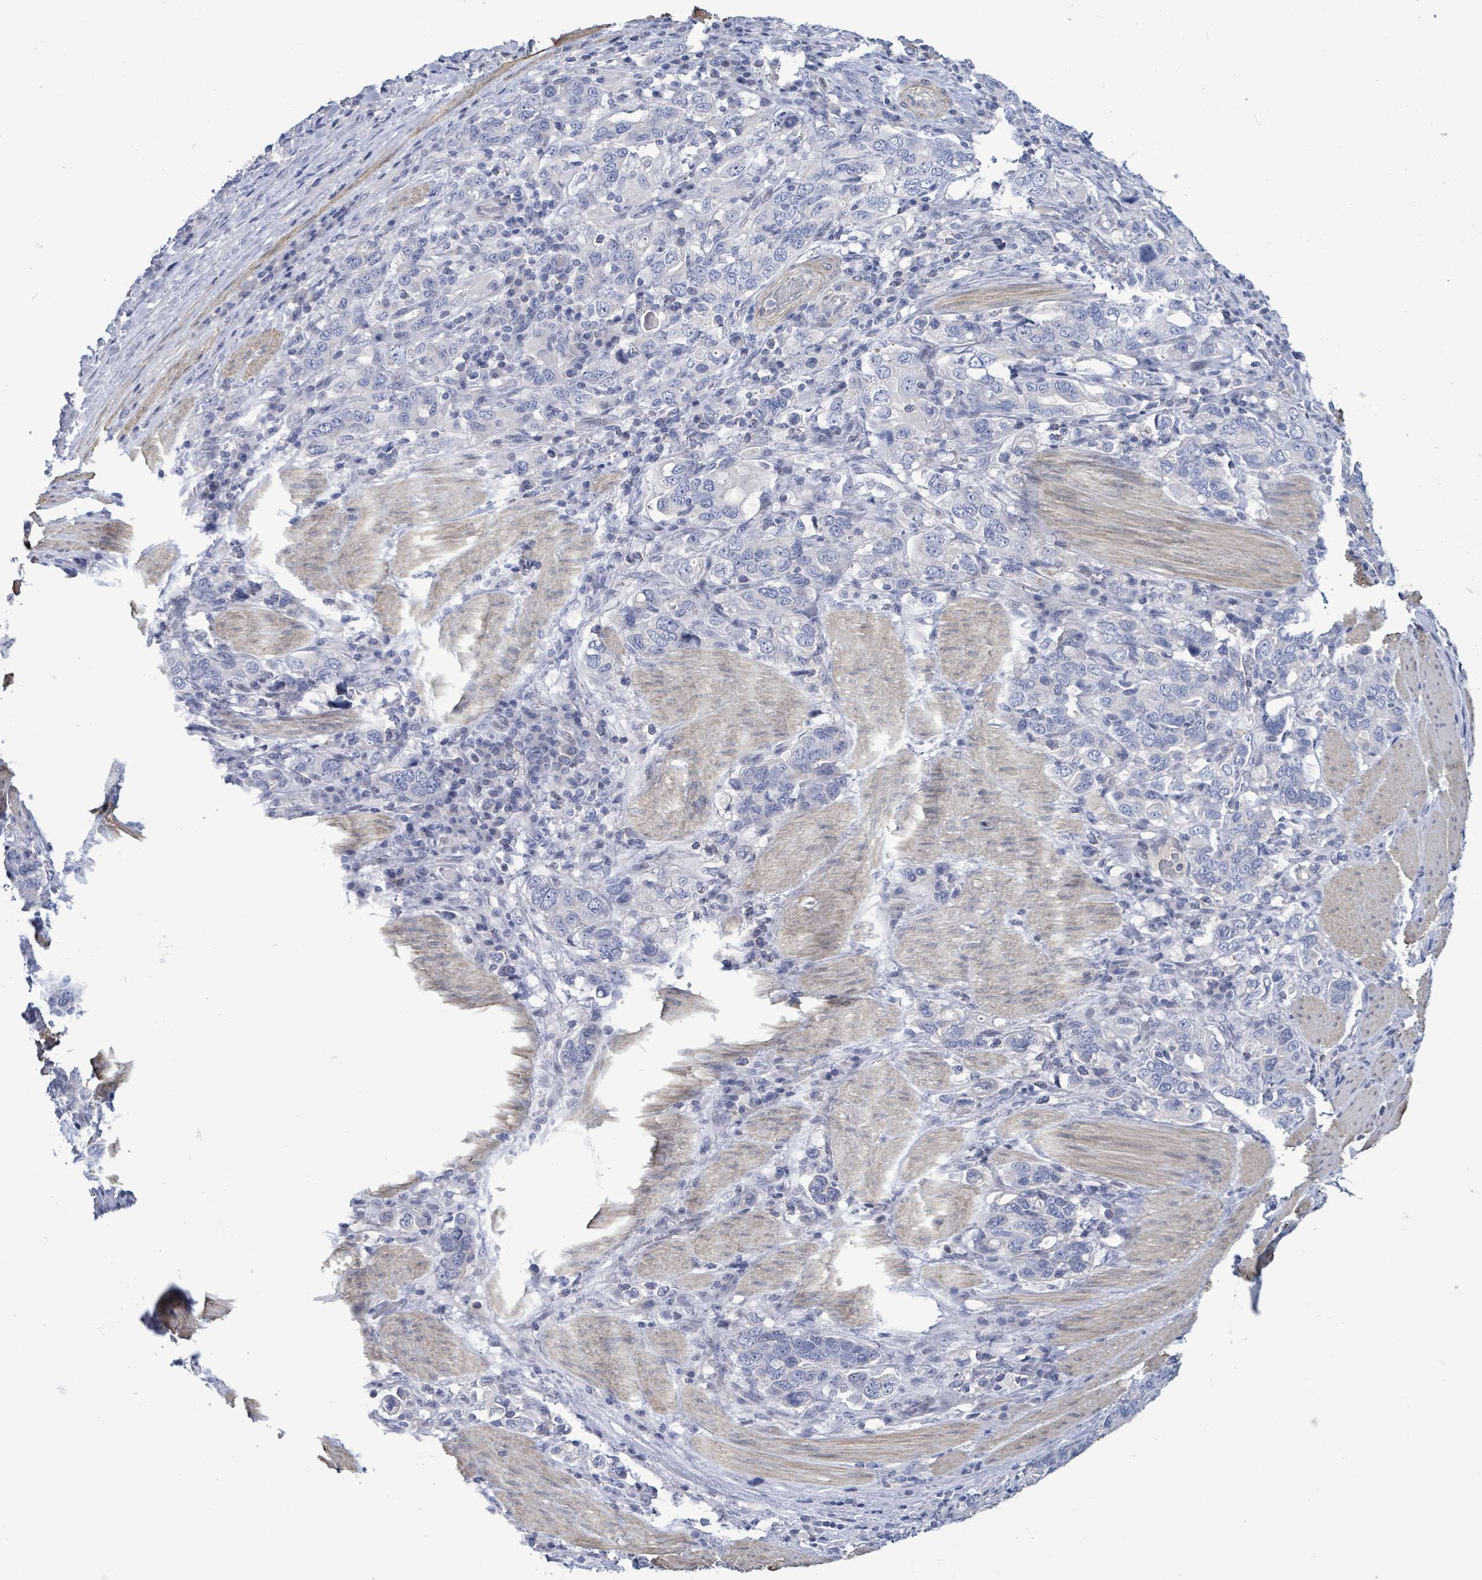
{"staining": {"intensity": "negative", "quantity": "none", "location": "none"}, "tissue": "stomach cancer", "cell_type": "Tumor cells", "image_type": "cancer", "snomed": [{"axis": "morphology", "description": "Adenocarcinoma, NOS"}, {"axis": "topography", "description": "Stomach, upper"}, {"axis": "topography", "description": "Stomach"}], "caption": "Tumor cells show no significant protein expression in stomach cancer.", "gene": "NTN3", "patient": {"sex": "male", "age": 62}}